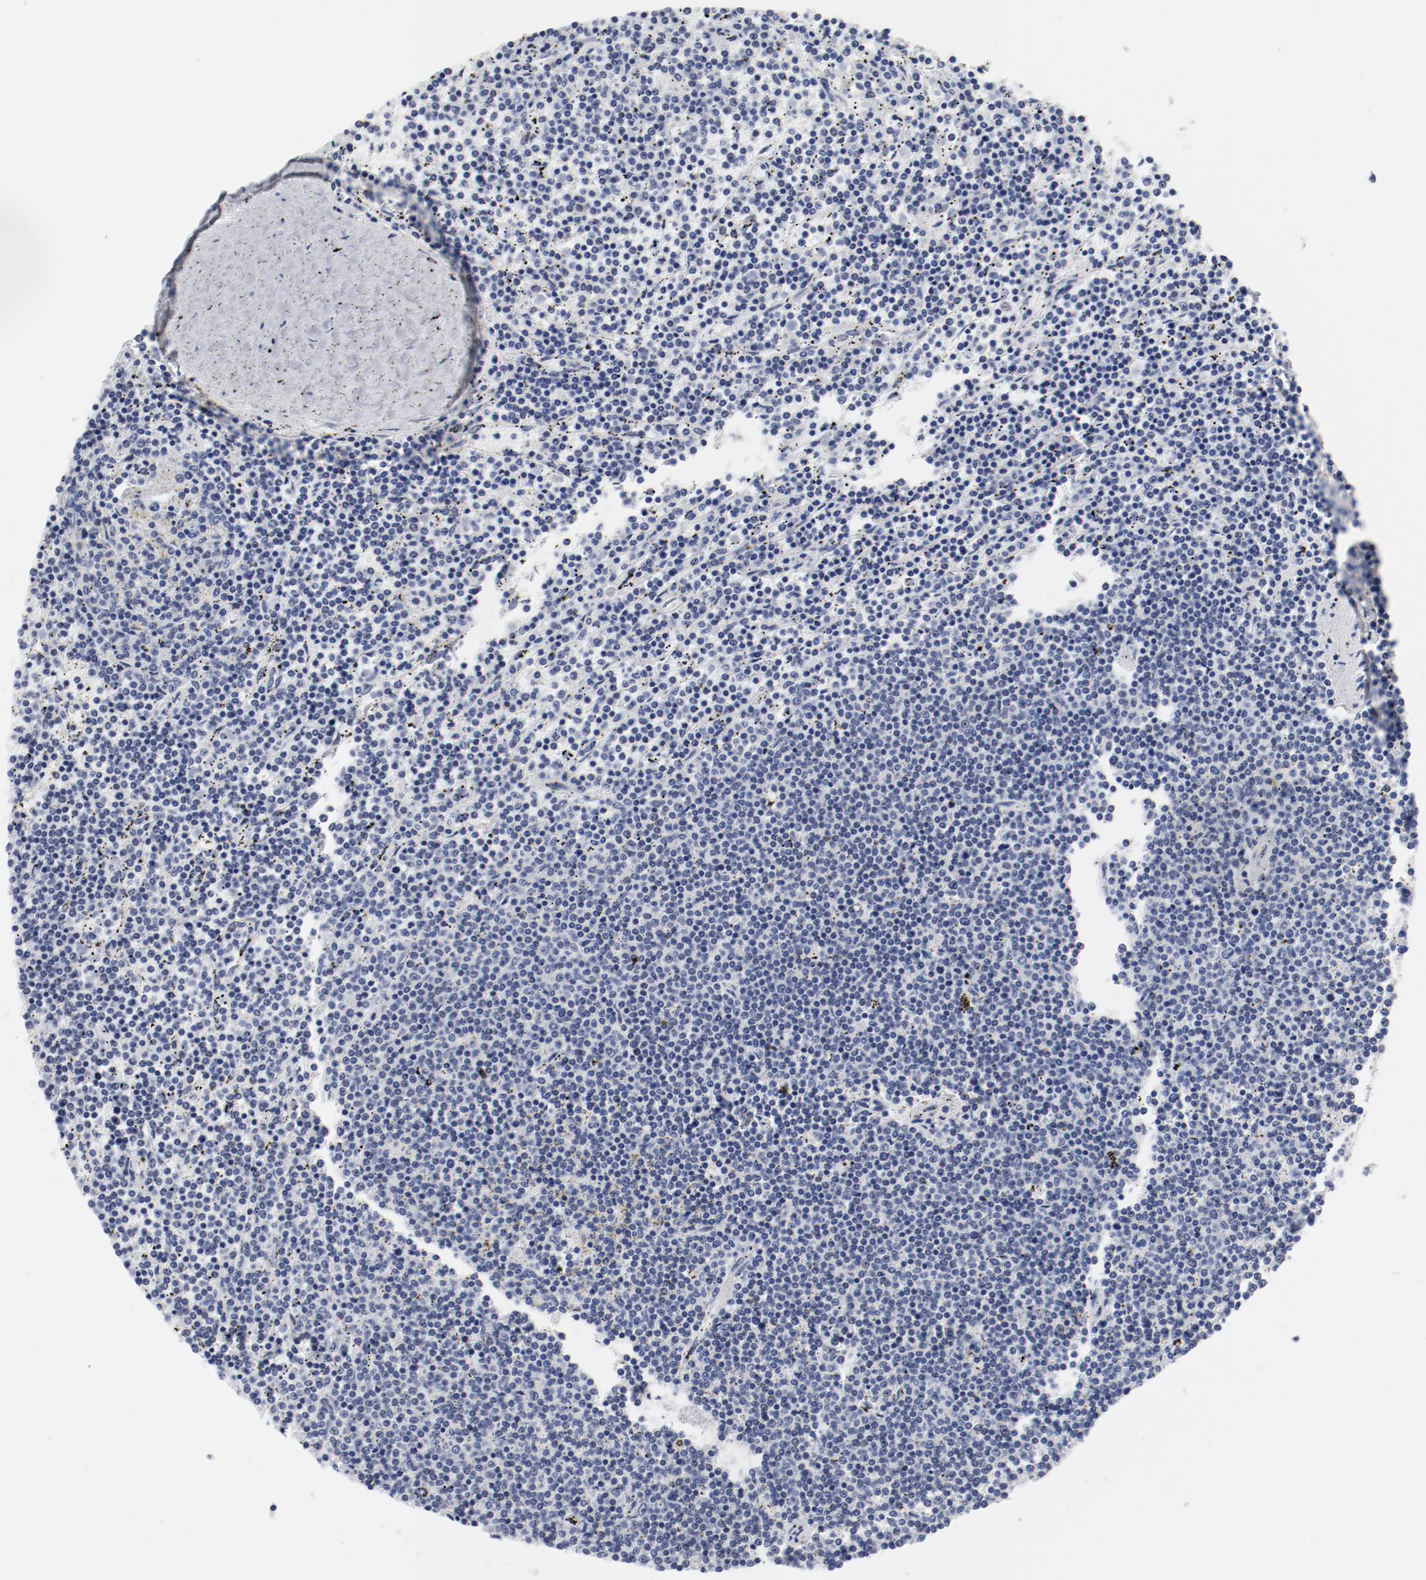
{"staining": {"intensity": "negative", "quantity": "none", "location": "none"}, "tissue": "lymphoma", "cell_type": "Tumor cells", "image_type": "cancer", "snomed": [{"axis": "morphology", "description": "Malignant lymphoma, non-Hodgkin's type, Low grade"}, {"axis": "topography", "description": "Spleen"}], "caption": "Immunohistochemical staining of lymphoma displays no significant expression in tumor cells.", "gene": "KCNK13", "patient": {"sex": "female", "age": 50}}